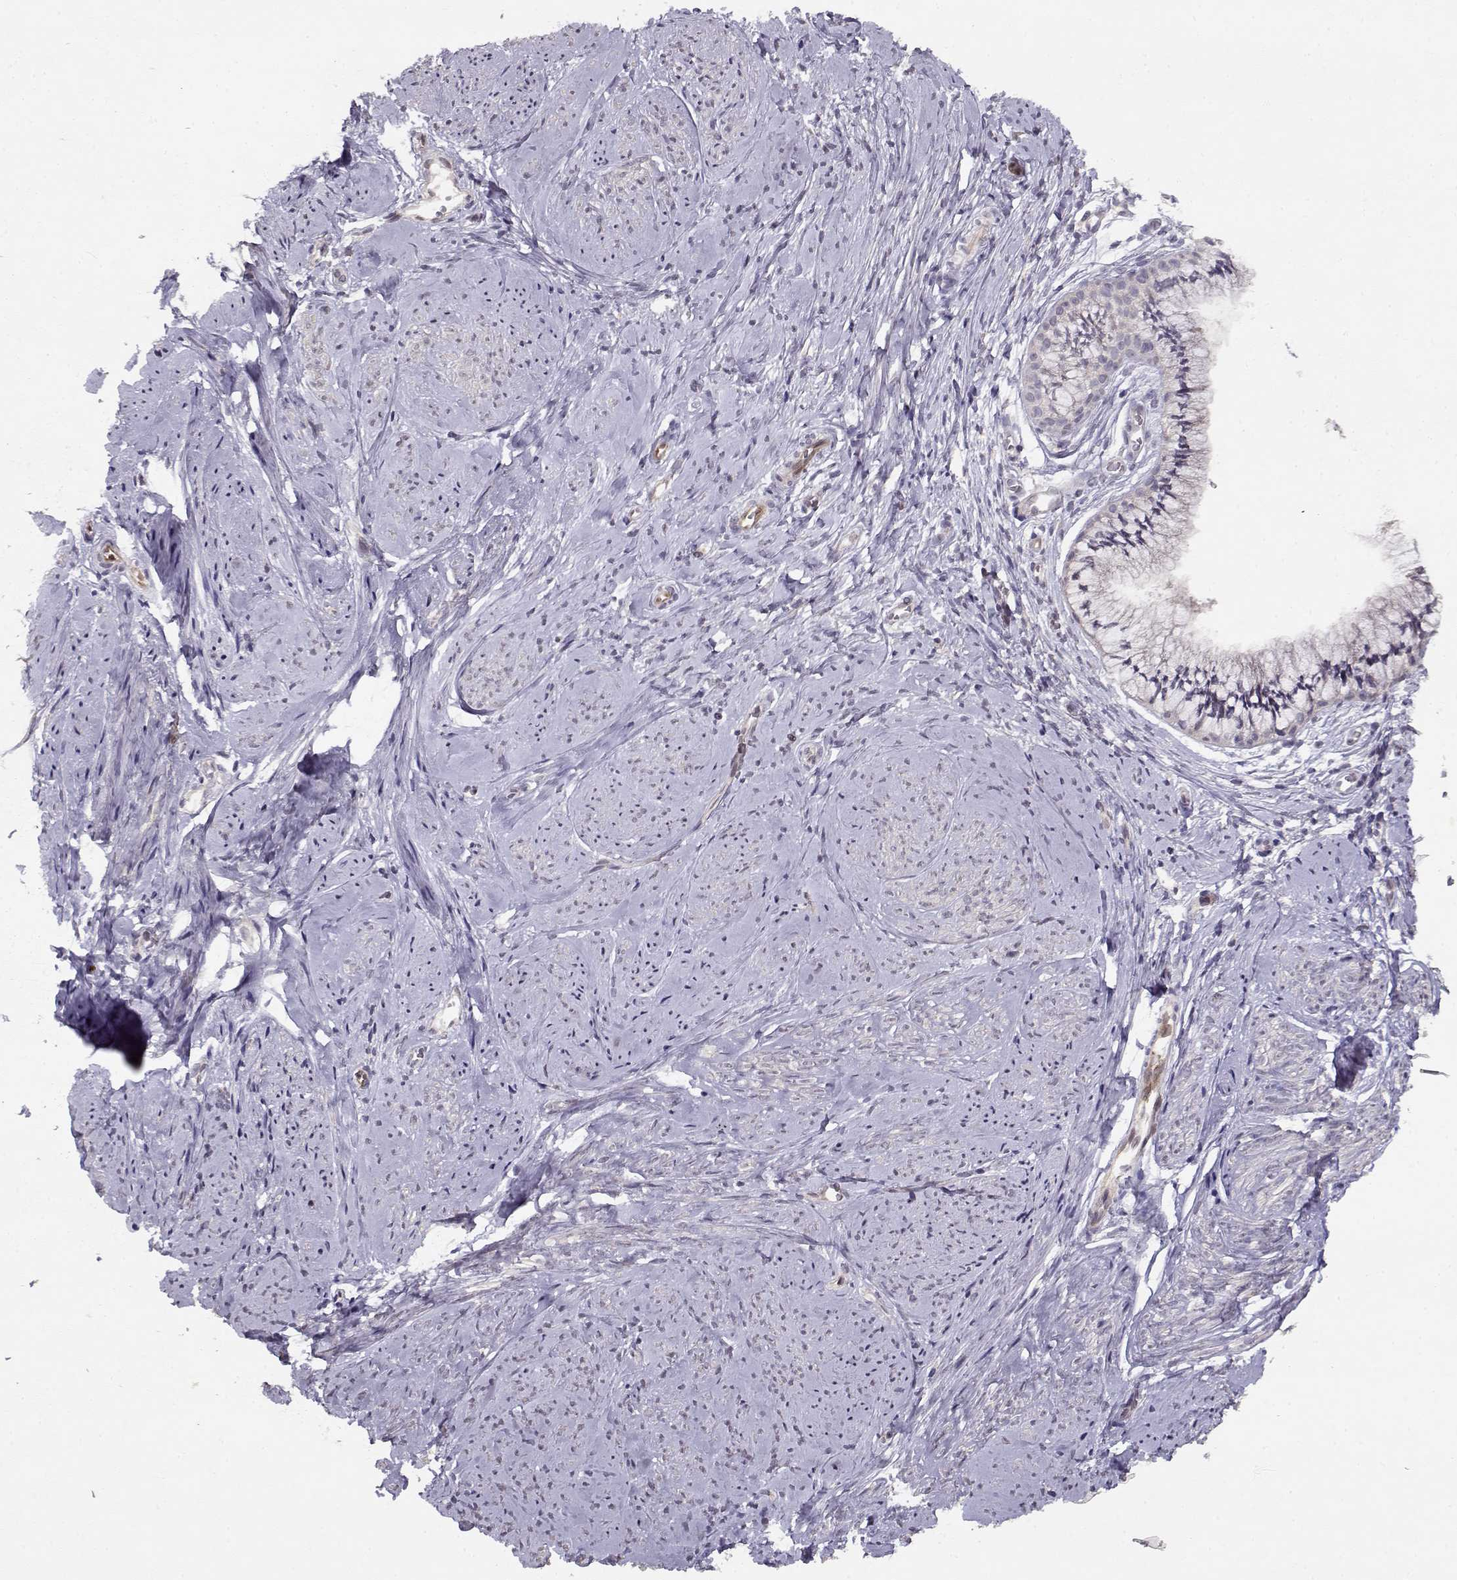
{"staining": {"intensity": "negative", "quantity": "none", "location": "none"}, "tissue": "smooth muscle", "cell_type": "Smooth muscle cells", "image_type": "normal", "snomed": [{"axis": "morphology", "description": "Normal tissue, NOS"}, {"axis": "topography", "description": "Smooth muscle"}], "caption": "The immunohistochemistry photomicrograph has no significant expression in smooth muscle cells of smooth muscle.", "gene": "BMX", "patient": {"sex": "female", "age": 48}}